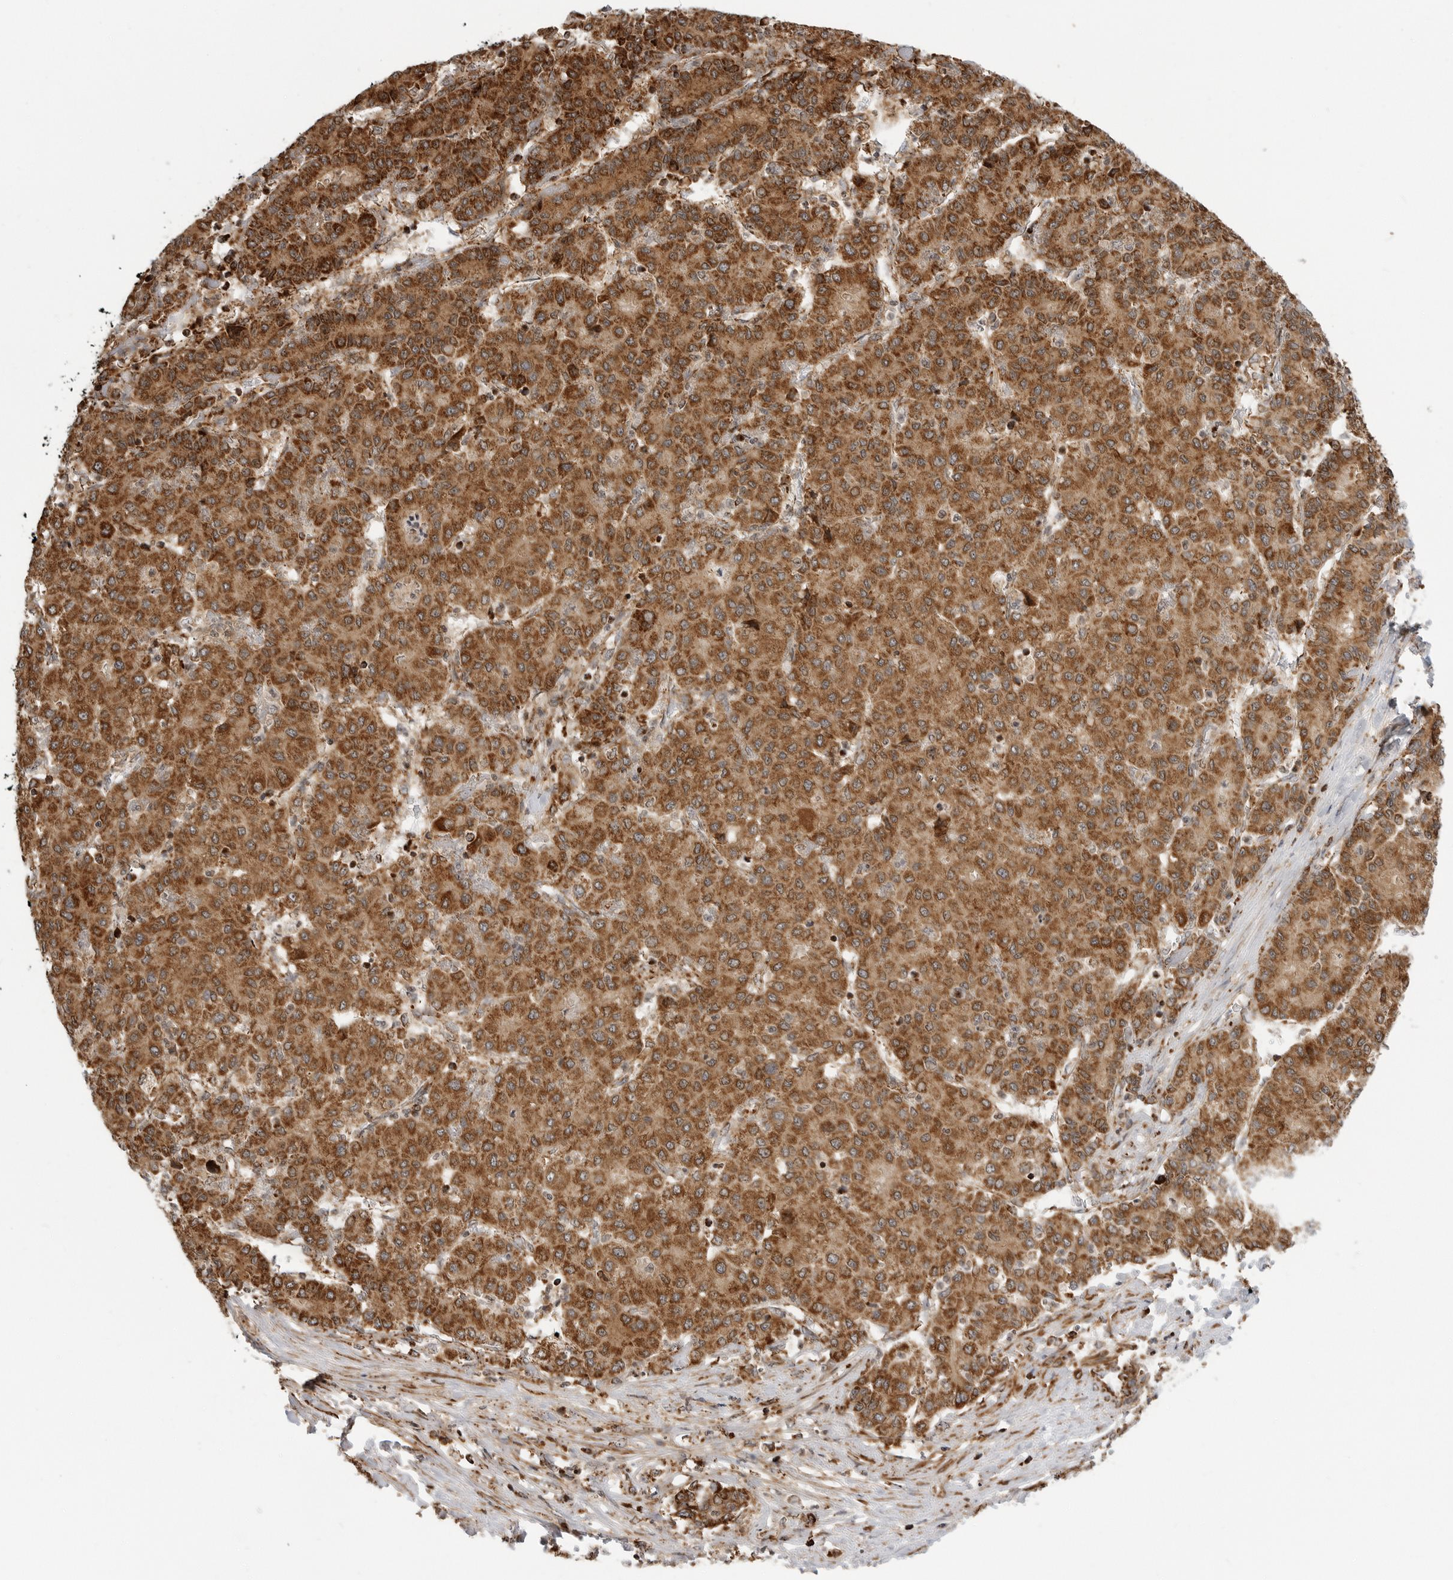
{"staining": {"intensity": "strong", "quantity": ">75%", "location": "cytoplasmic/membranous"}, "tissue": "liver cancer", "cell_type": "Tumor cells", "image_type": "cancer", "snomed": [{"axis": "morphology", "description": "Carcinoma, Hepatocellular, NOS"}, {"axis": "topography", "description": "Liver"}], "caption": "Tumor cells exhibit strong cytoplasmic/membranous positivity in about >75% of cells in liver cancer (hepatocellular carcinoma).", "gene": "BMP2K", "patient": {"sex": "male", "age": 65}}